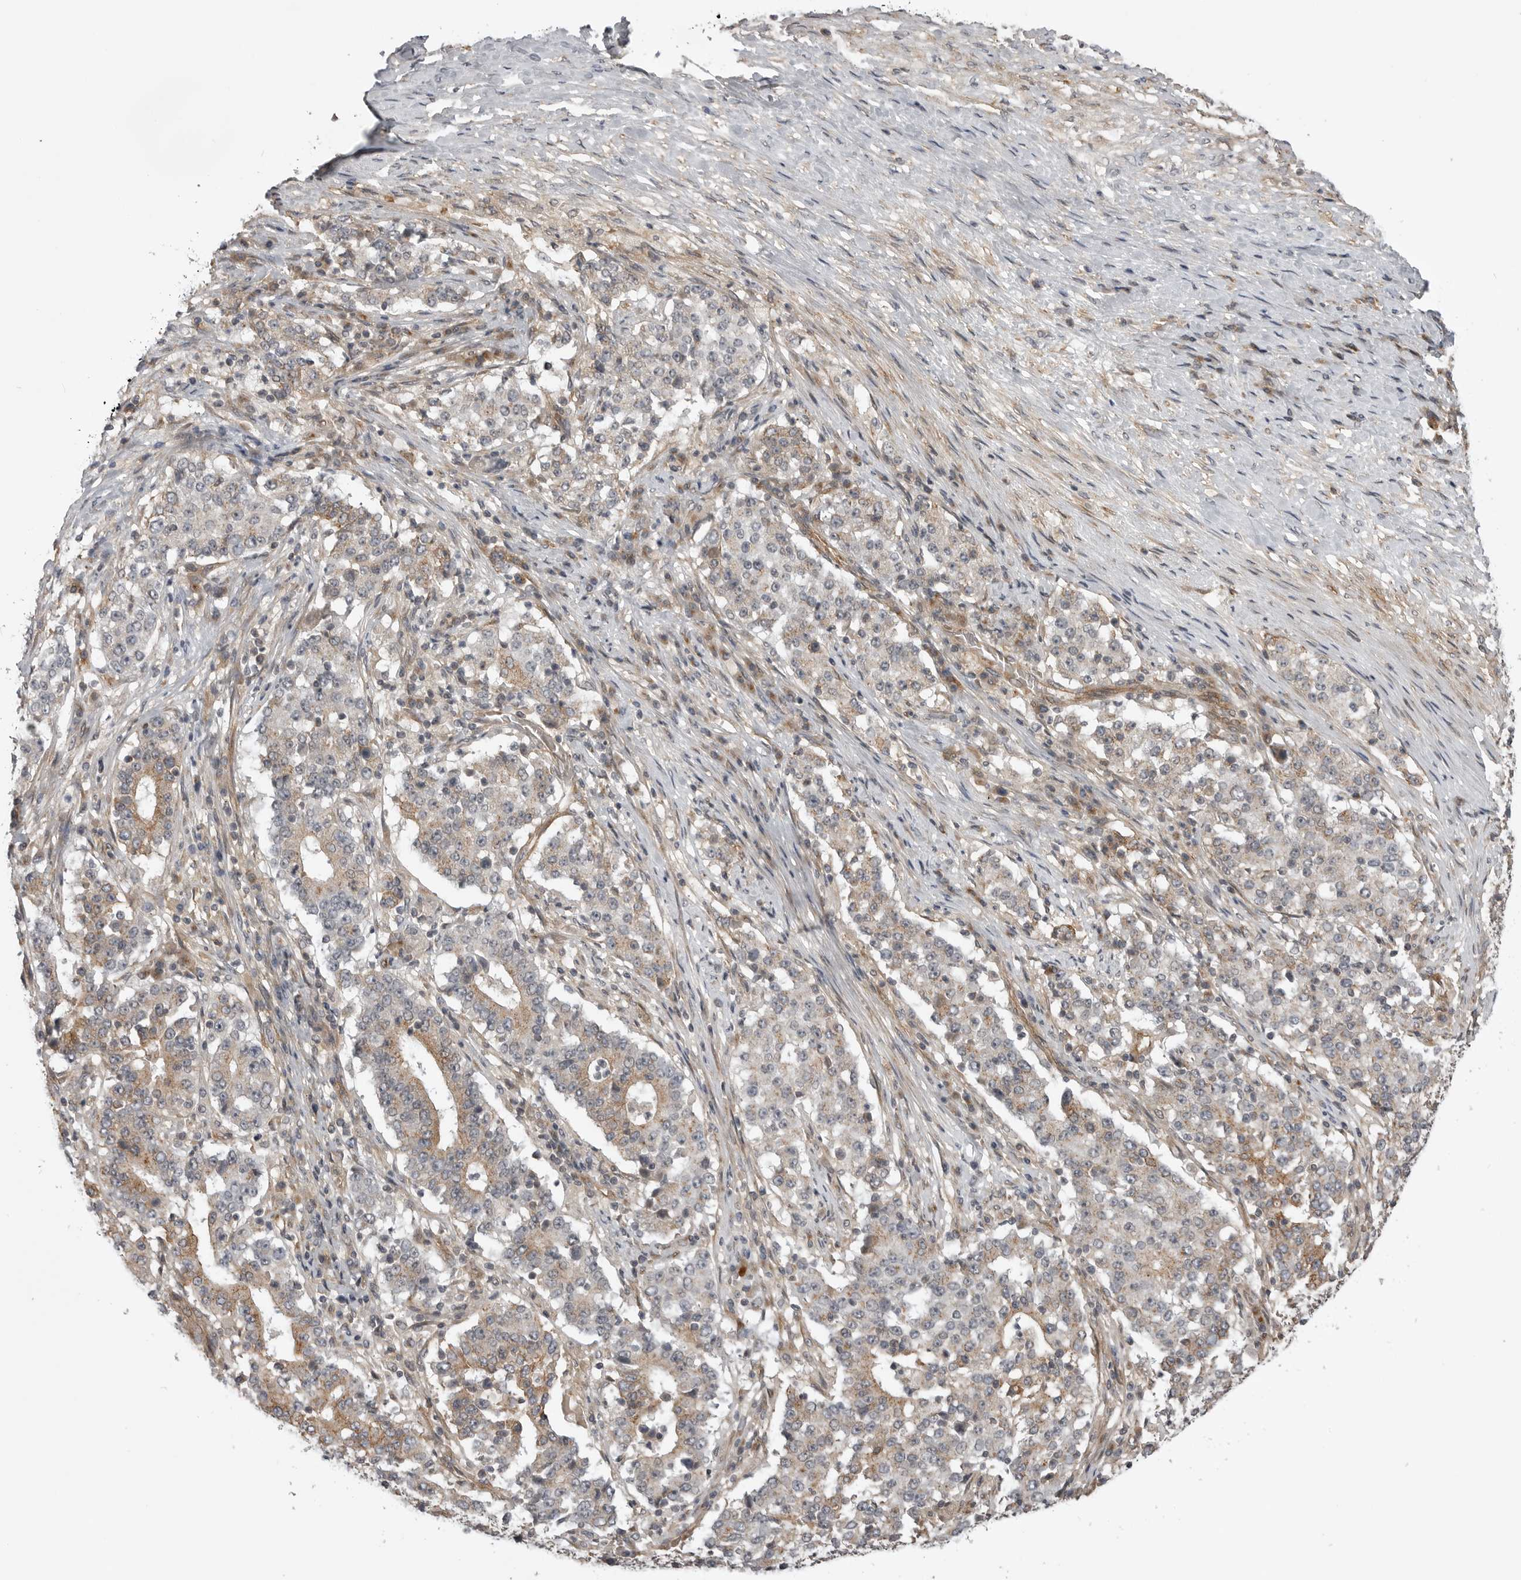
{"staining": {"intensity": "moderate", "quantity": ">75%", "location": "cytoplasmic/membranous"}, "tissue": "stomach cancer", "cell_type": "Tumor cells", "image_type": "cancer", "snomed": [{"axis": "morphology", "description": "Adenocarcinoma, NOS"}, {"axis": "topography", "description": "Stomach"}], "caption": "Adenocarcinoma (stomach) was stained to show a protein in brown. There is medium levels of moderate cytoplasmic/membranous staining in about >75% of tumor cells.", "gene": "LRRC45", "patient": {"sex": "male", "age": 59}}